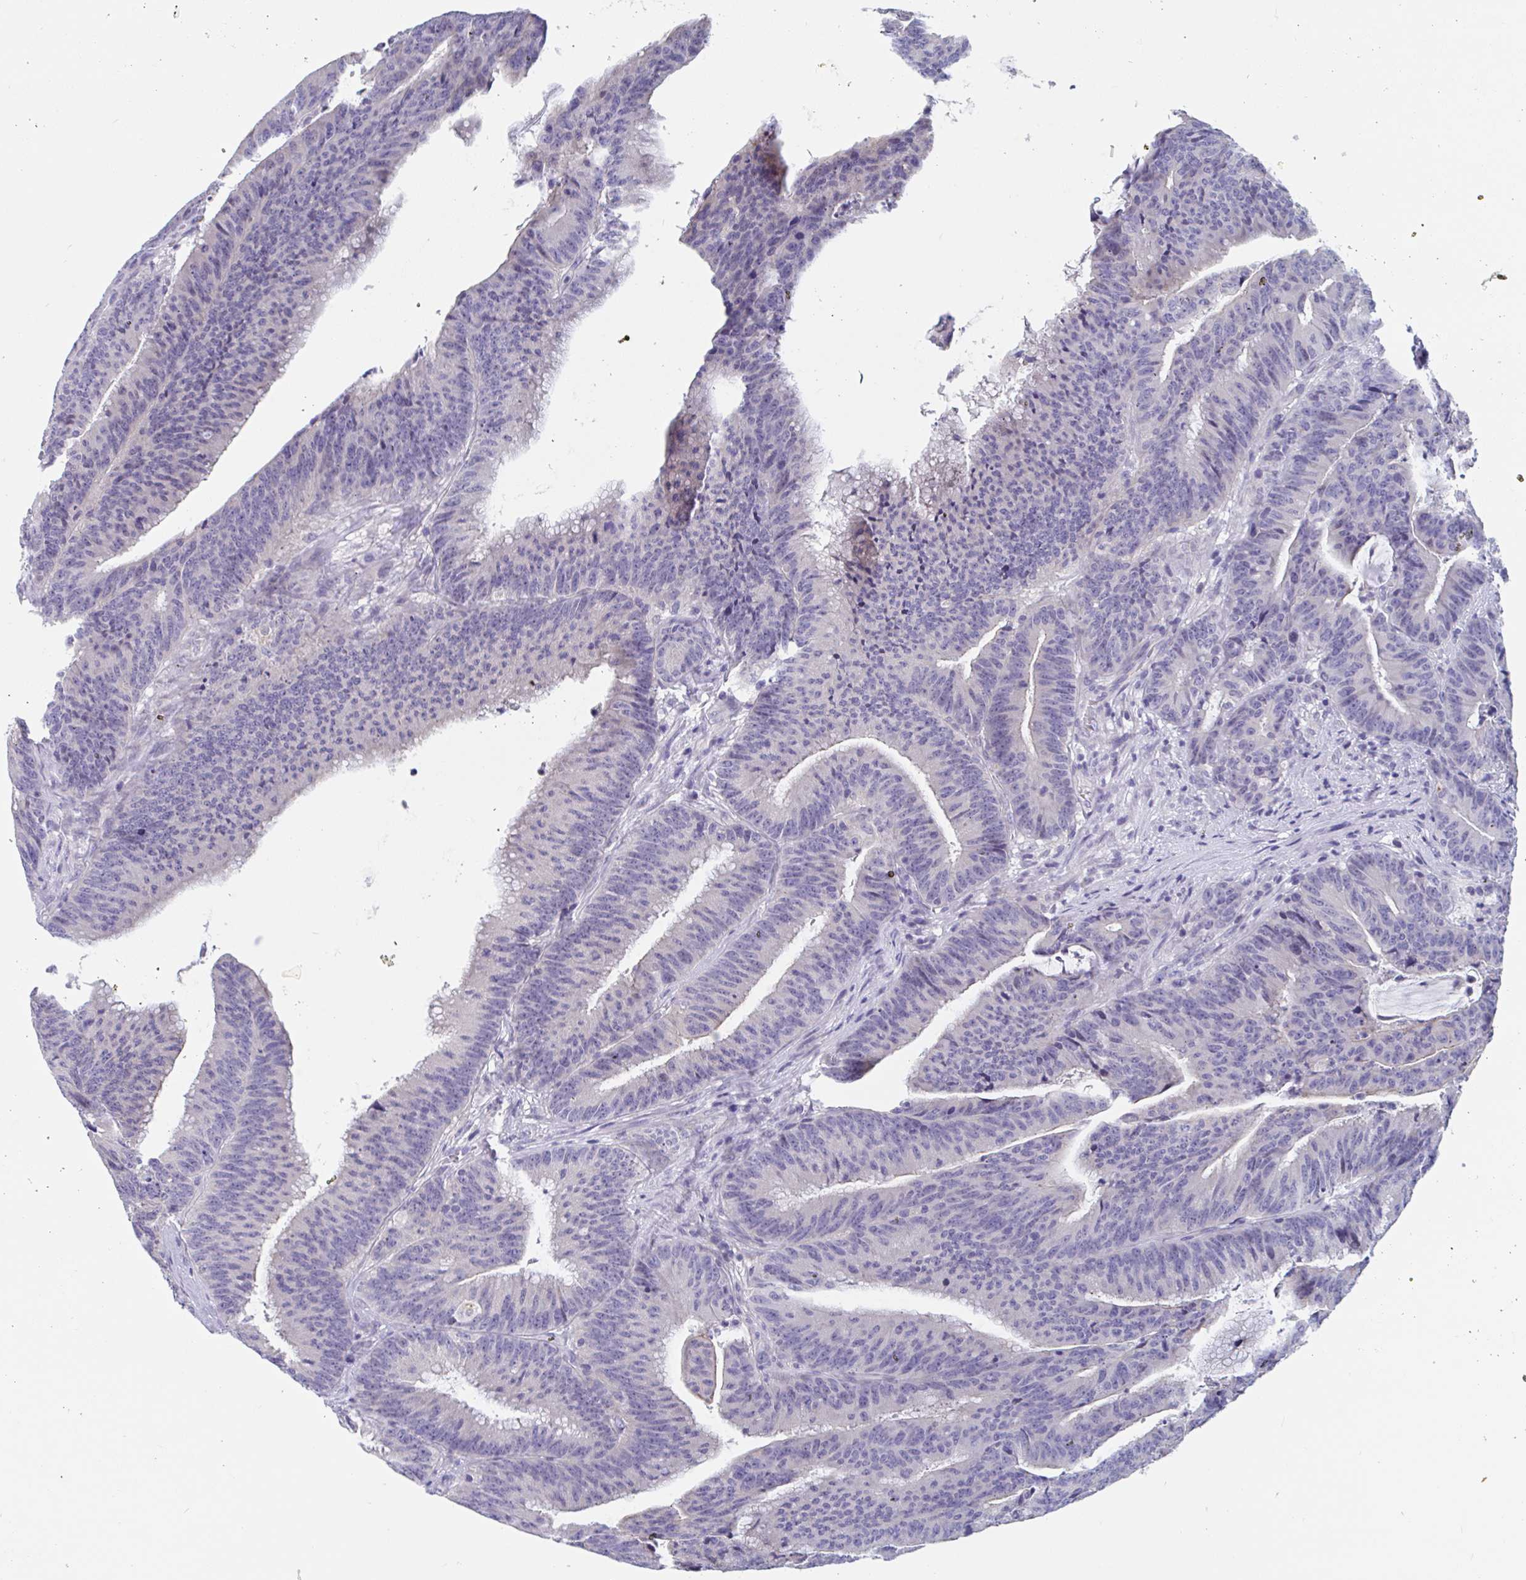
{"staining": {"intensity": "negative", "quantity": "none", "location": "none"}, "tissue": "colorectal cancer", "cell_type": "Tumor cells", "image_type": "cancer", "snomed": [{"axis": "morphology", "description": "Adenocarcinoma, NOS"}, {"axis": "topography", "description": "Colon"}], "caption": "High power microscopy photomicrograph of an immunohistochemistry image of adenocarcinoma (colorectal), revealing no significant expression in tumor cells.", "gene": "UNKL", "patient": {"sex": "female", "age": 78}}